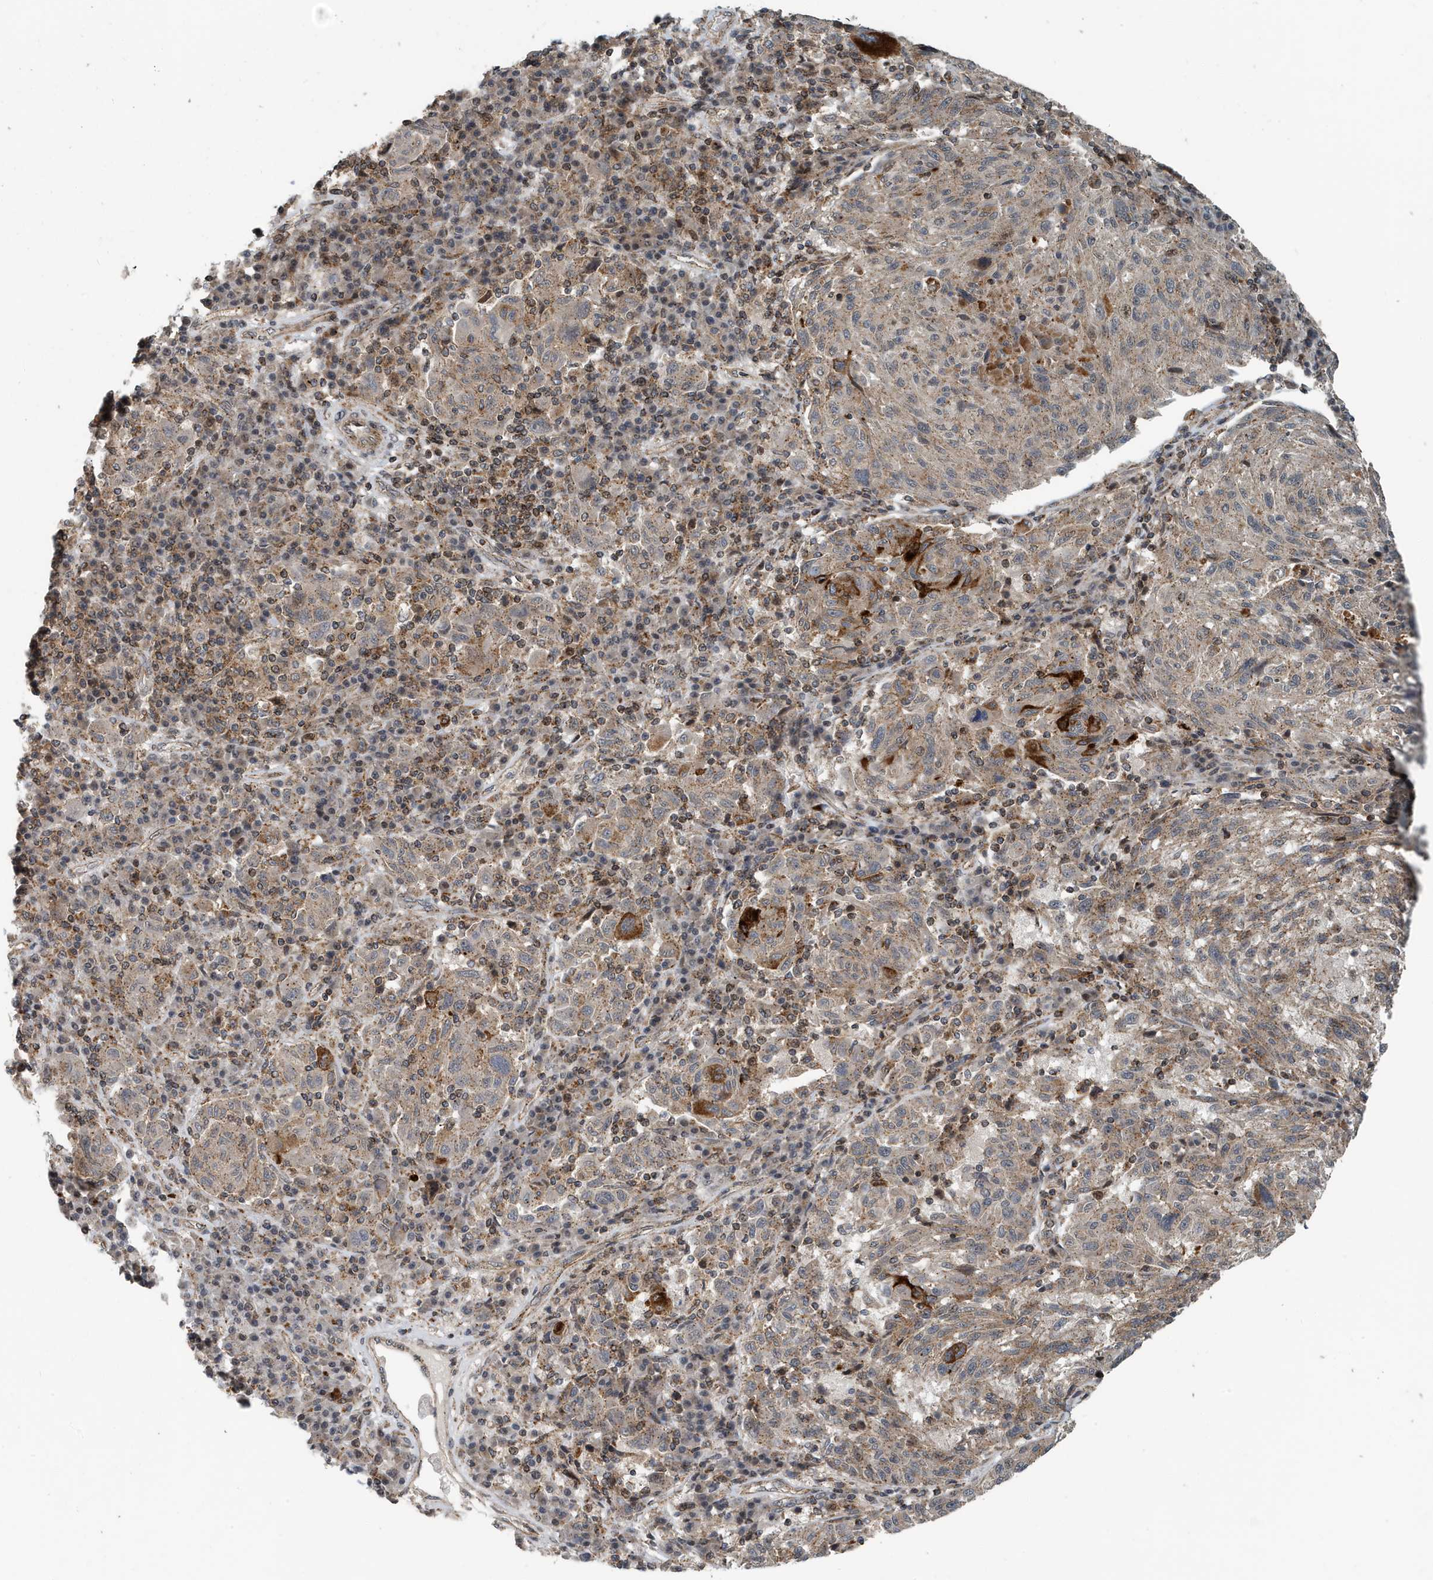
{"staining": {"intensity": "weak", "quantity": "25%-75%", "location": "cytoplasmic/membranous"}, "tissue": "melanoma", "cell_type": "Tumor cells", "image_type": "cancer", "snomed": [{"axis": "morphology", "description": "Malignant melanoma, NOS"}, {"axis": "topography", "description": "Skin"}], "caption": "About 25%-75% of tumor cells in human melanoma display weak cytoplasmic/membranous protein staining as visualized by brown immunohistochemical staining.", "gene": "KIF15", "patient": {"sex": "male", "age": 53}}